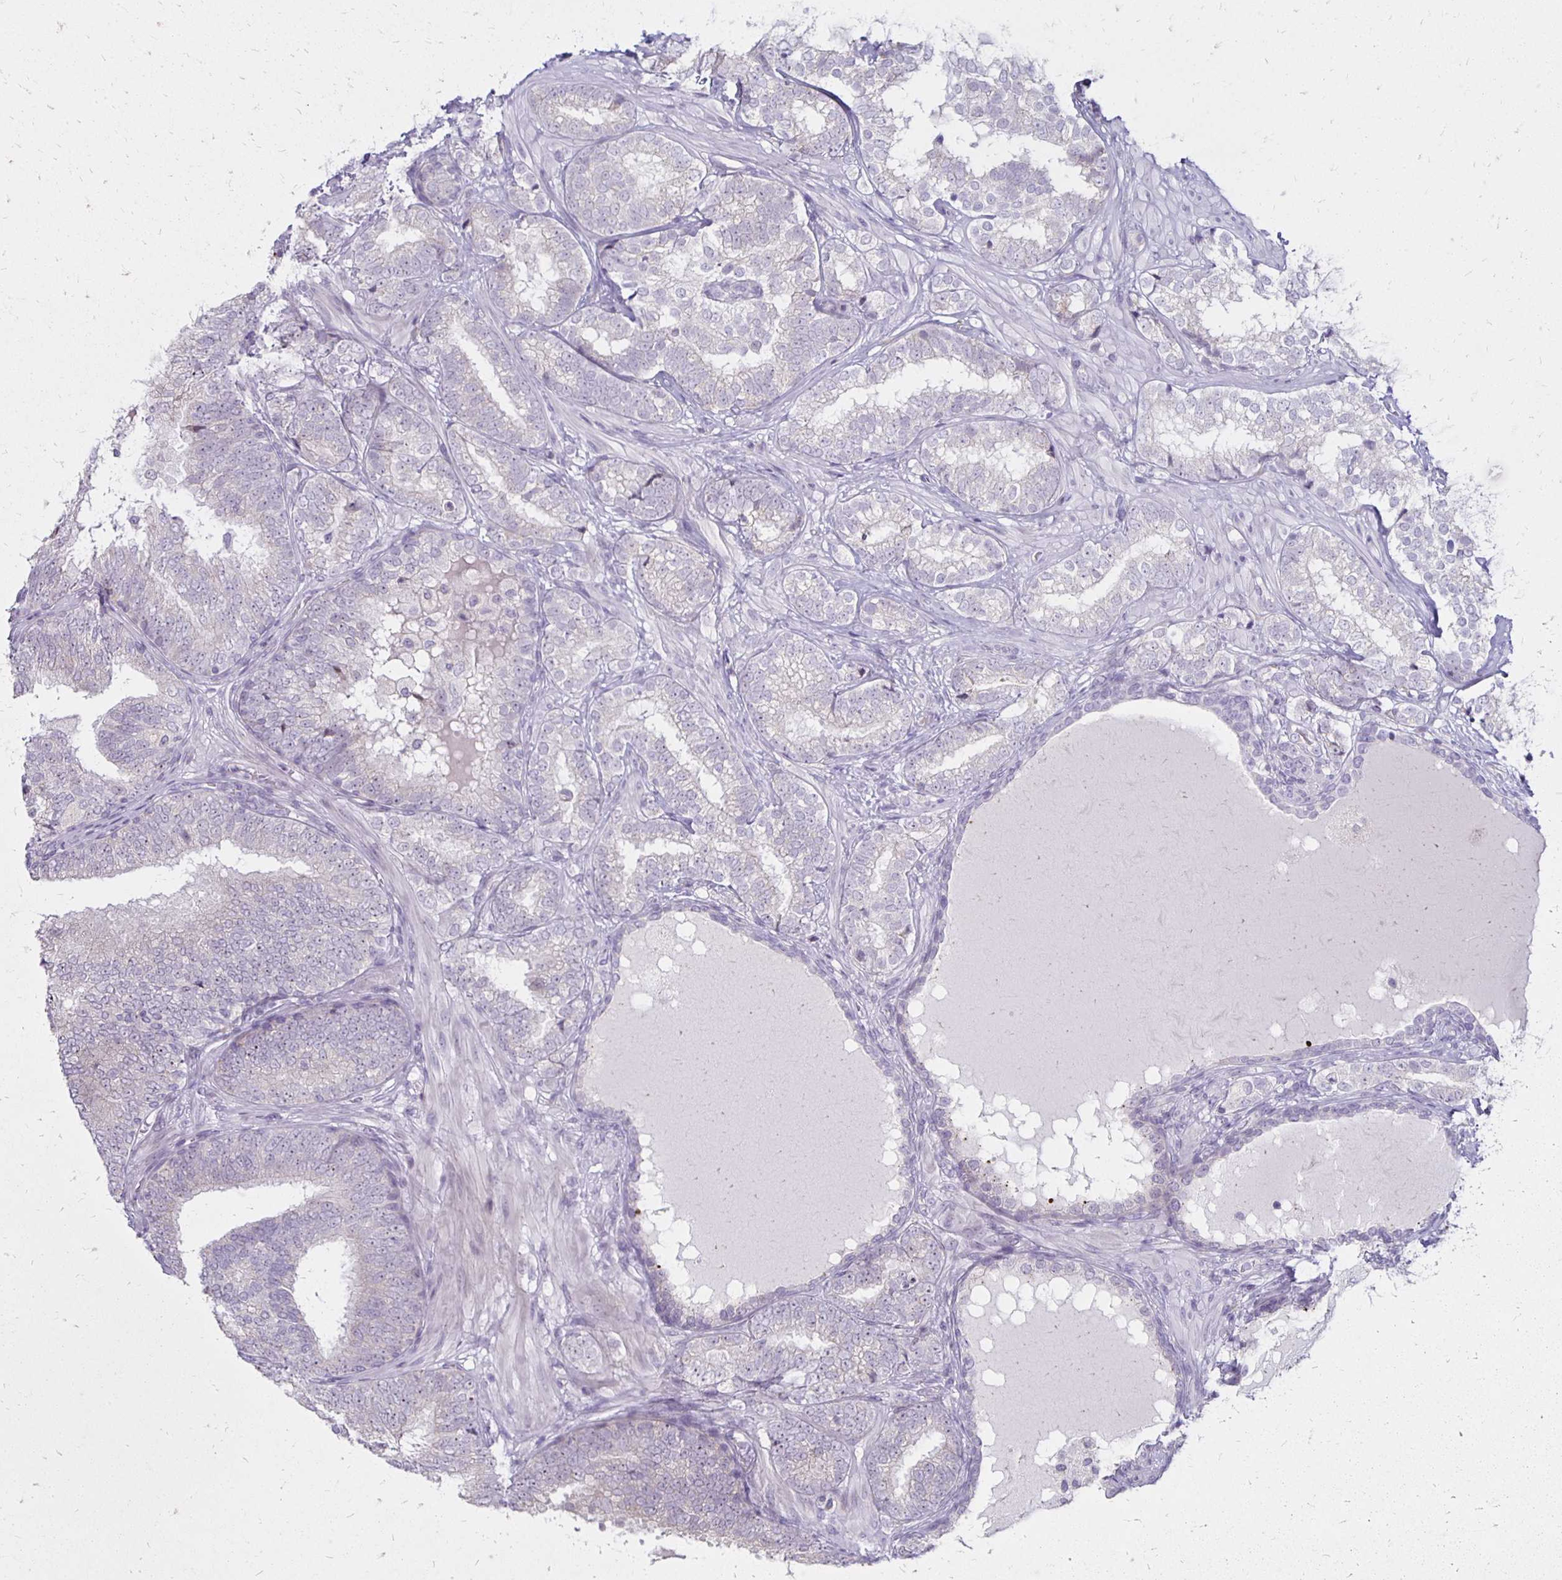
{"staining": {"intensity": "negative", "quantity": "none", "location": "none"}, "tissue": "prostate cancer", "cell_type": "Tumor cells", "image_type": "cancer", "snomed": [{"axis": "morphology", "description": "Adenocarcinoma, High grade"}, {"axis": "topography", "description": "Prostate"}], "caption": "Immunohistochemistry micrograph of human prostate adenocarcinoma (high-grade) stained for a protein (brown), which reveals no positivity in tumor cells.", "gene": "DAGLA", "patient": {"sex": "male", "age": 72}}